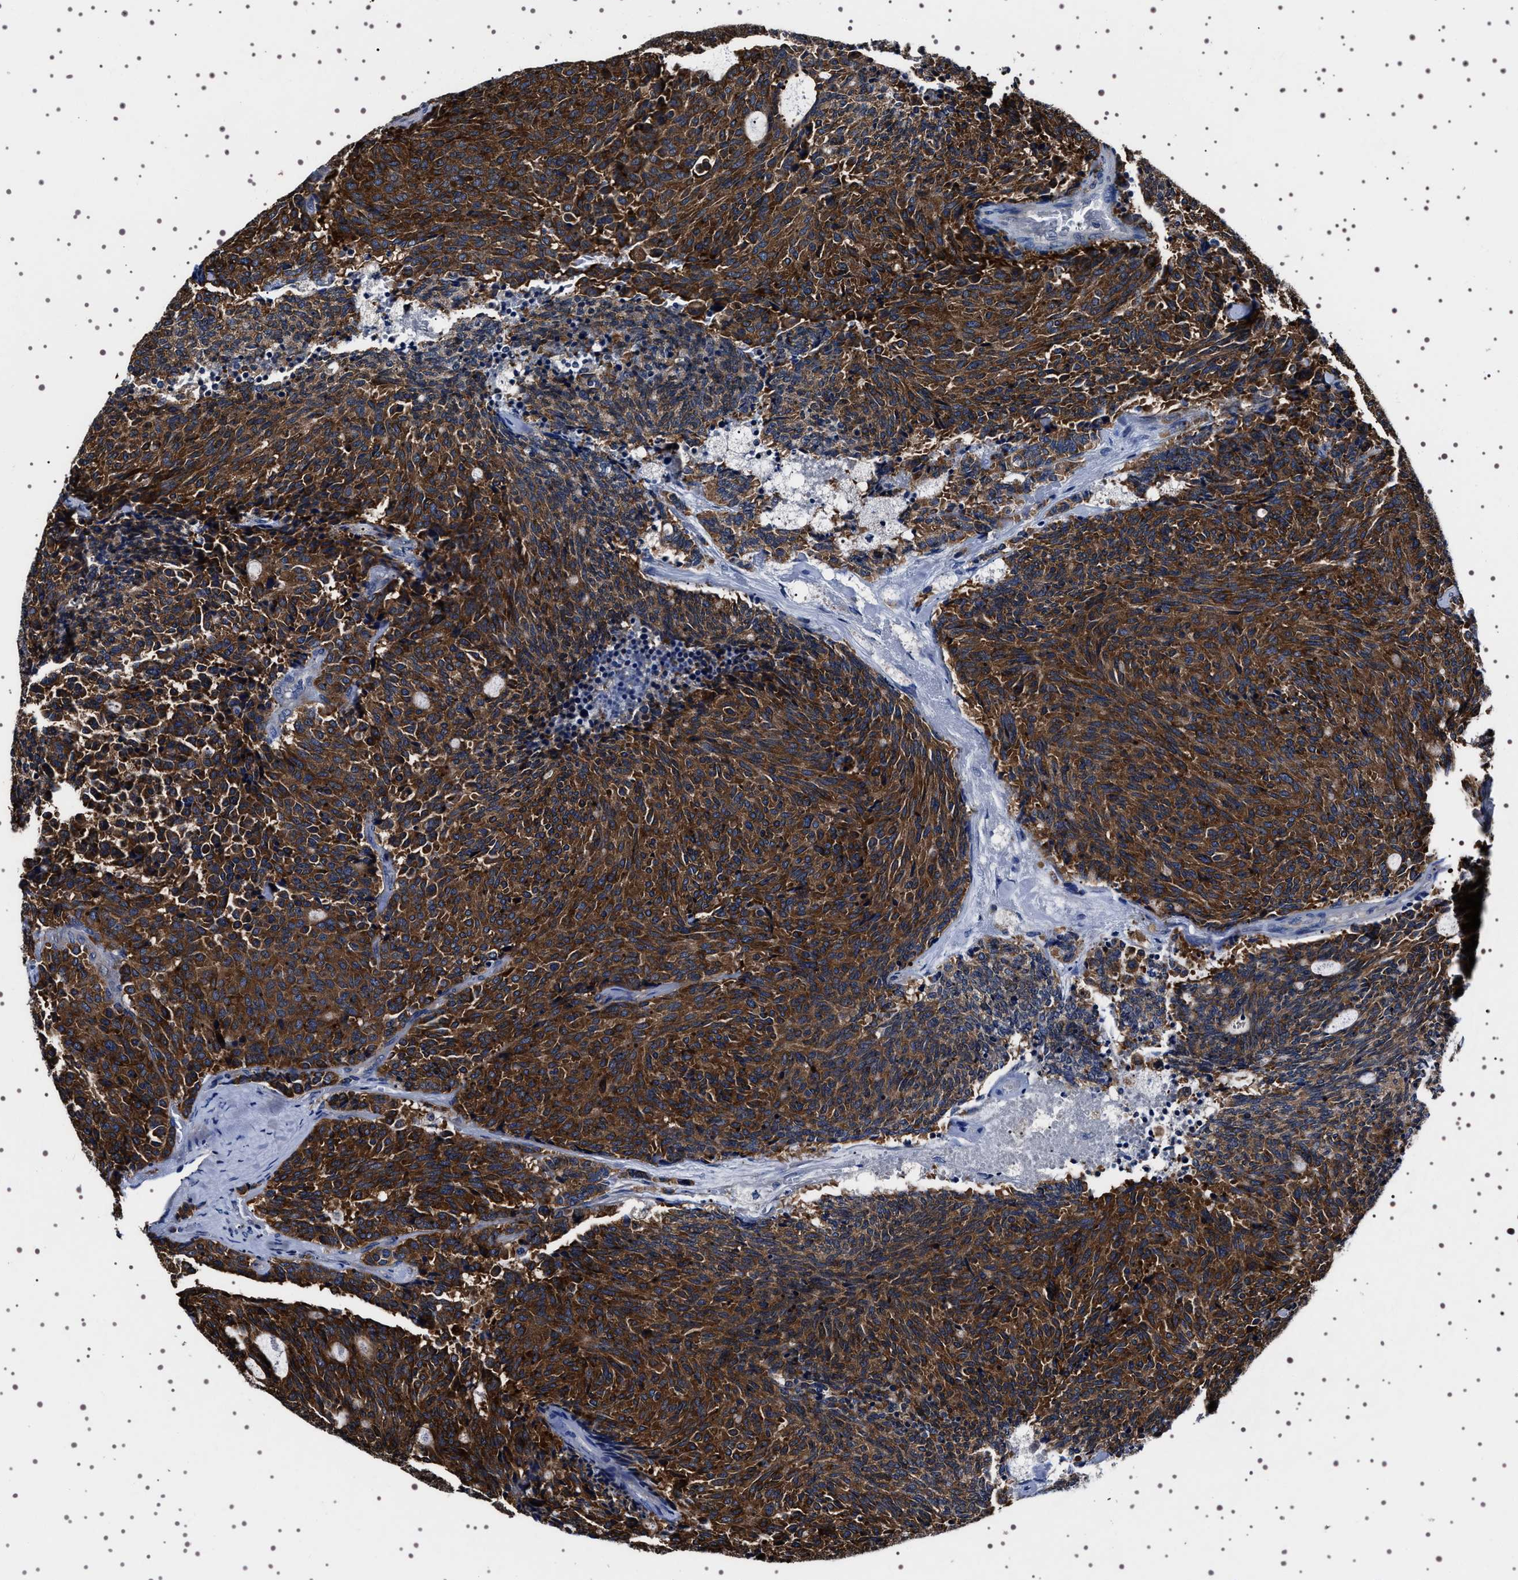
{"staining": {"intensity": "strong", "quantity": ">75%", "location": "cytoplasmic/membranous"}, "tissue": "carcinoid", "cell_type": "Tumor cells", "image_type": "cancer", "snomed": [{"axis": "morphology", "description": "Carcinoid, malignant, NOS"}, {"axis": "topography", "description": "Pancreas"}], "caption": "There is high levels of strong cytoplasmic/membranous positivity in tumor cells of carcinoid, as demonstrated by immunohistochemical staining (brown color).", "gene": "TARBP1", "patient": {"sex": "female", "age": 54}}